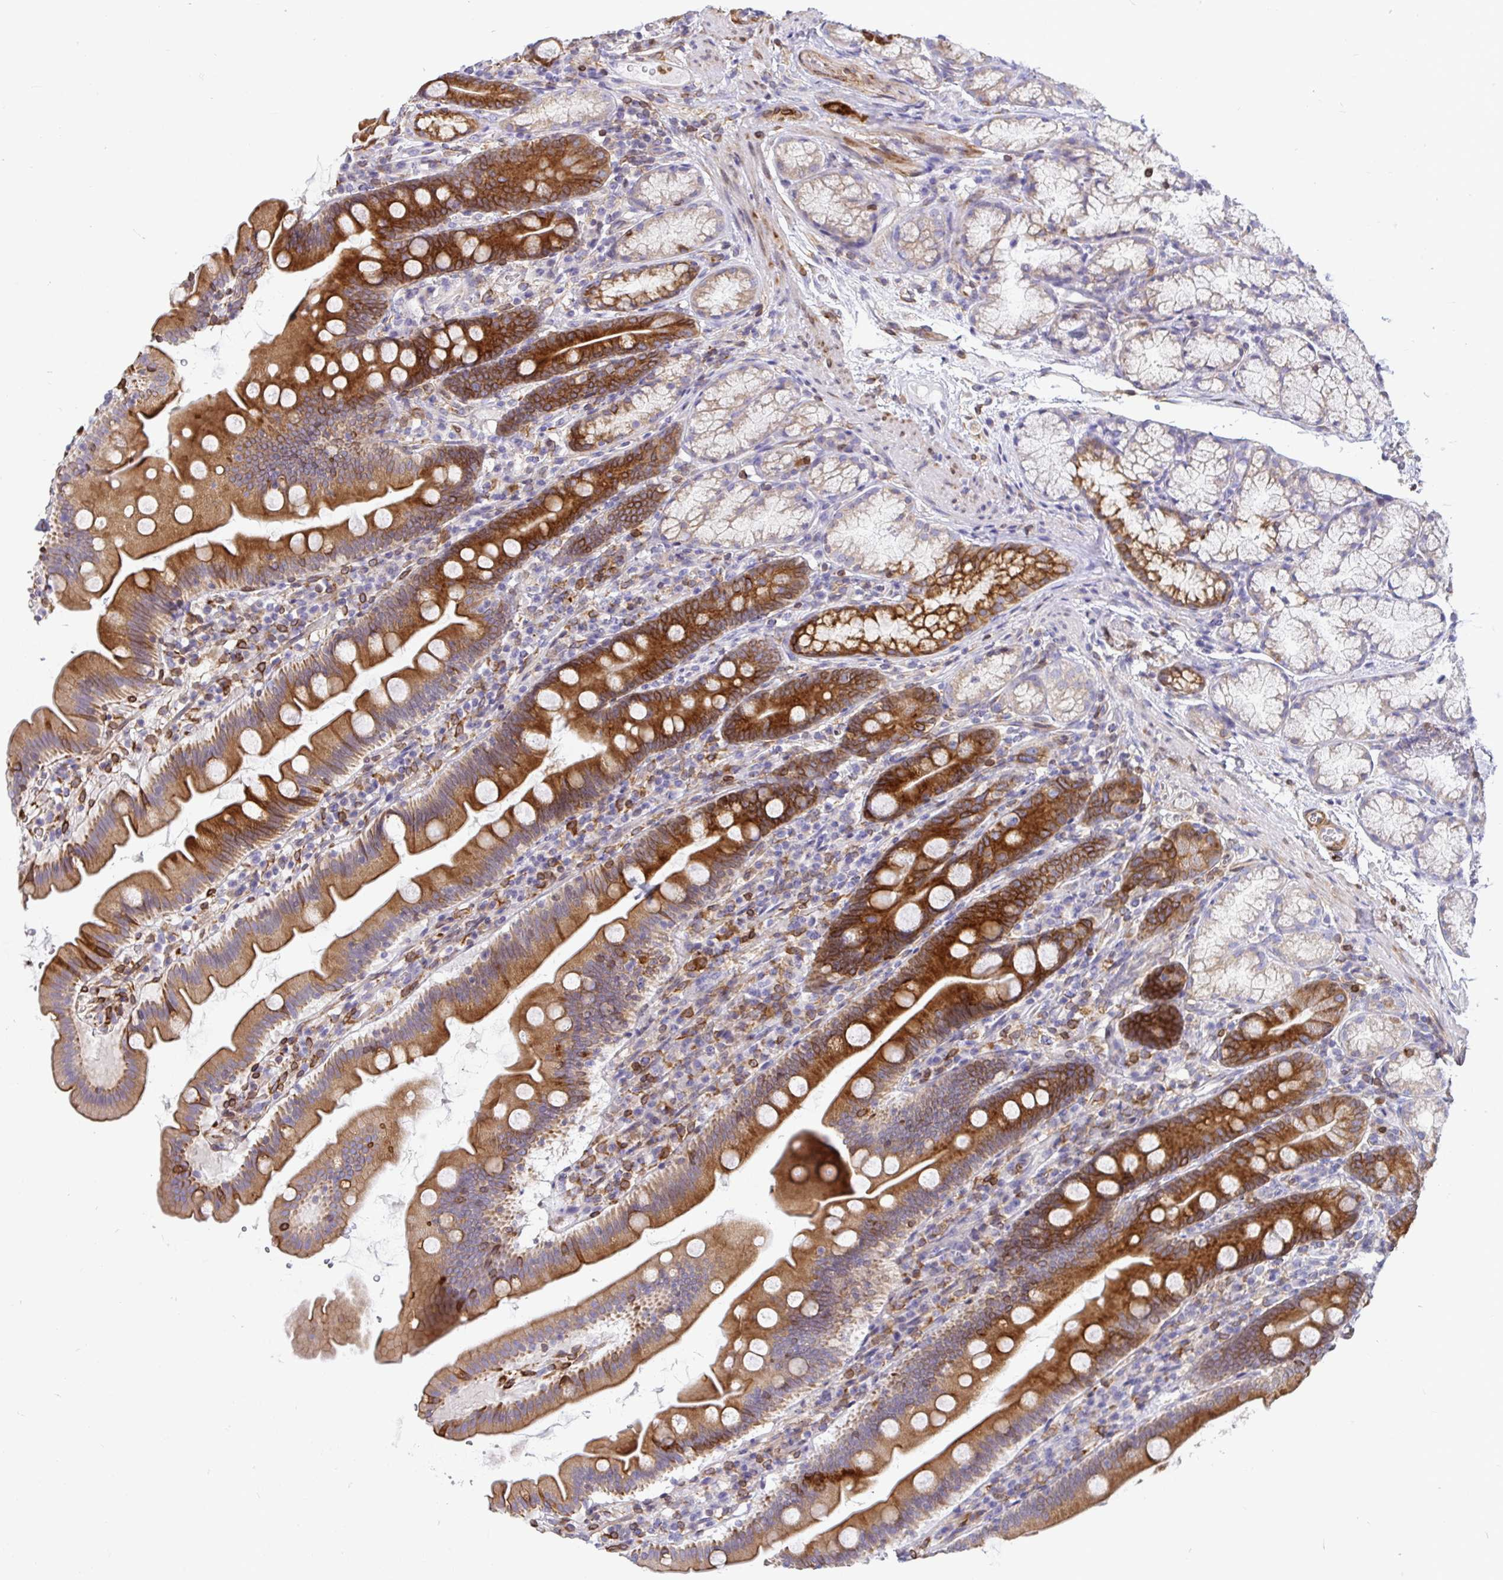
{"staining": {"intensity": "strong", "quantity": ">75%", "location": "cytoplasmic/membranous"}, "tissue": "duodenum", "cell_type": "Glandular cells", "image_type": "normal", "snomed": [{"axis": "morphology", "description": "Normal tissue, NOS"}, {"axis": "topography", "description": "Duodenum"}], "caption": "IHC (DAB) staining of normal duodenum displays strong cytoplasmic/membranous protein expression in about >75% of glandular cells.", "gene": "TP53I11", "patient": {"sex": "female", "age": 67}}